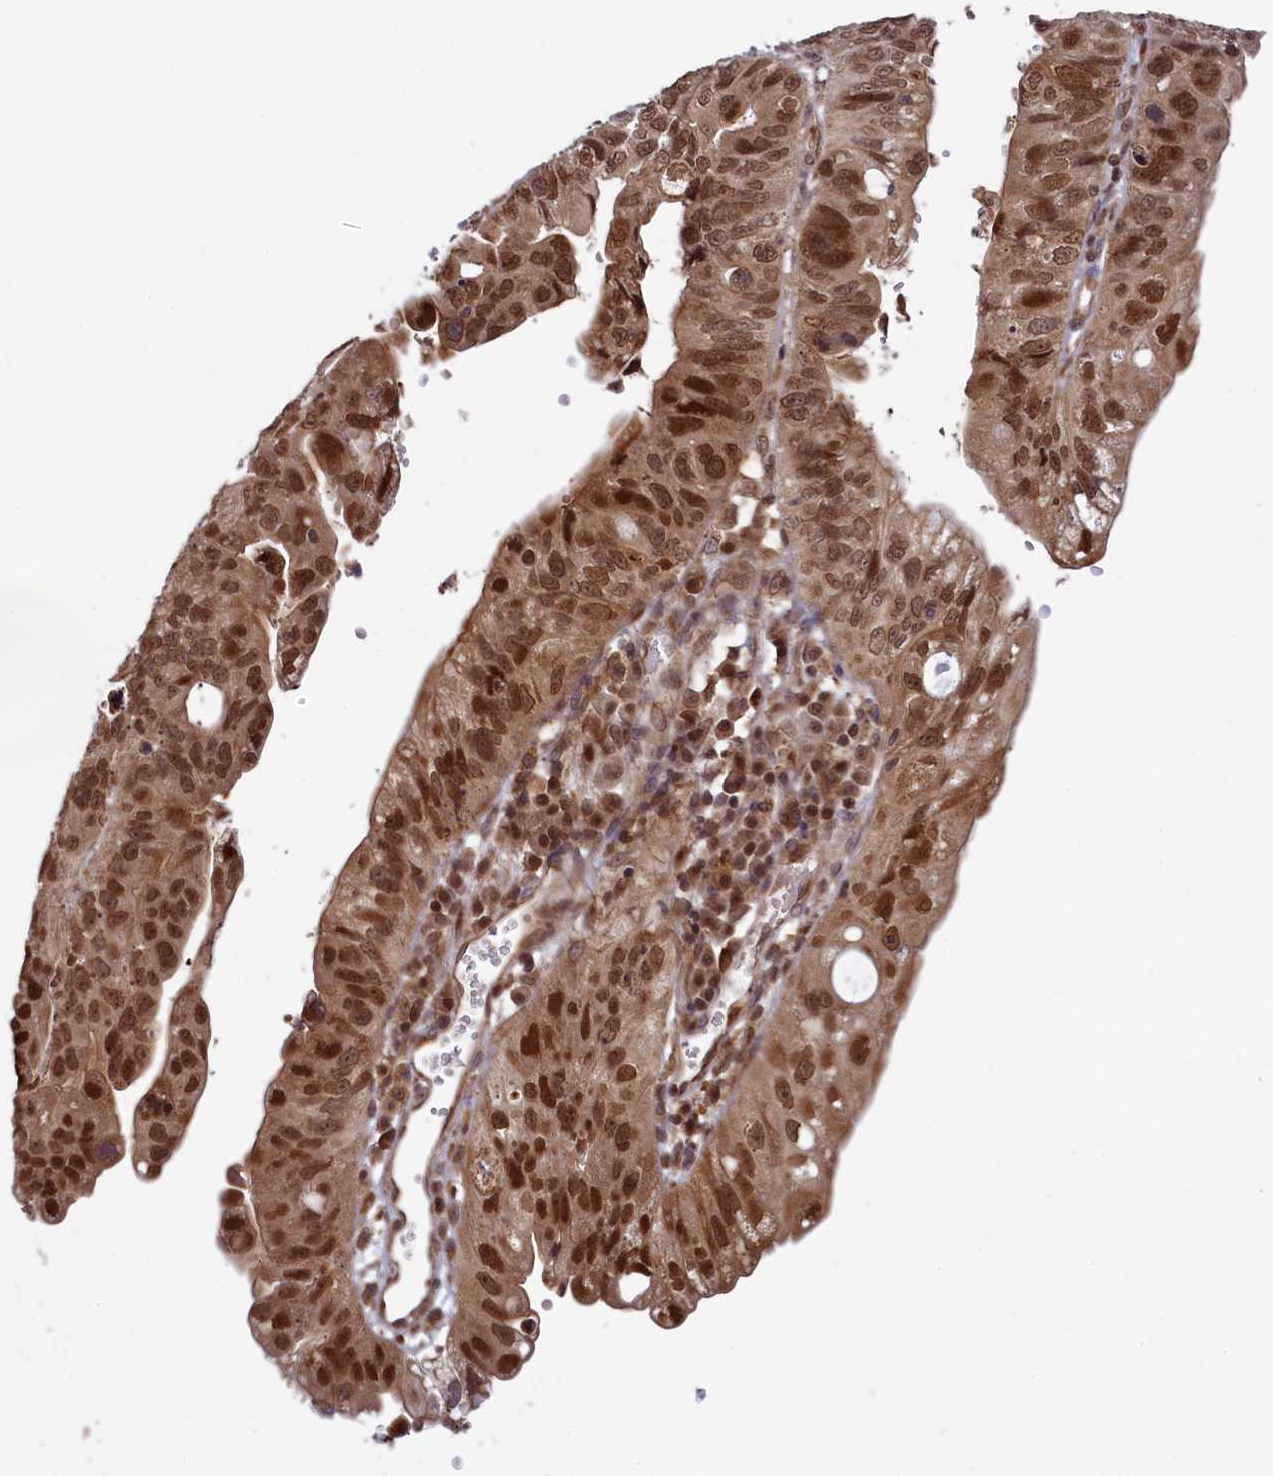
{"staining": {"intensity": "moderate", "quantity": ">75%", "location": "nuclear"}, "tissue": "stomach cancer", "cell_type": "Tumor cells", "image_type": "cancer", "snomed": [{"axis": "morphology", "description": "Adenocarcinoma, NOS"}, {"axis": "topography", "description": "Stomach"}], "caption": "Adenocarcinoma (stomach) stained with a brown dye shows moderate nuclear positive expression in about >75% of tumor cells.", "gene": "NAE1", "patient": {"sex": "male", "age": 59}}